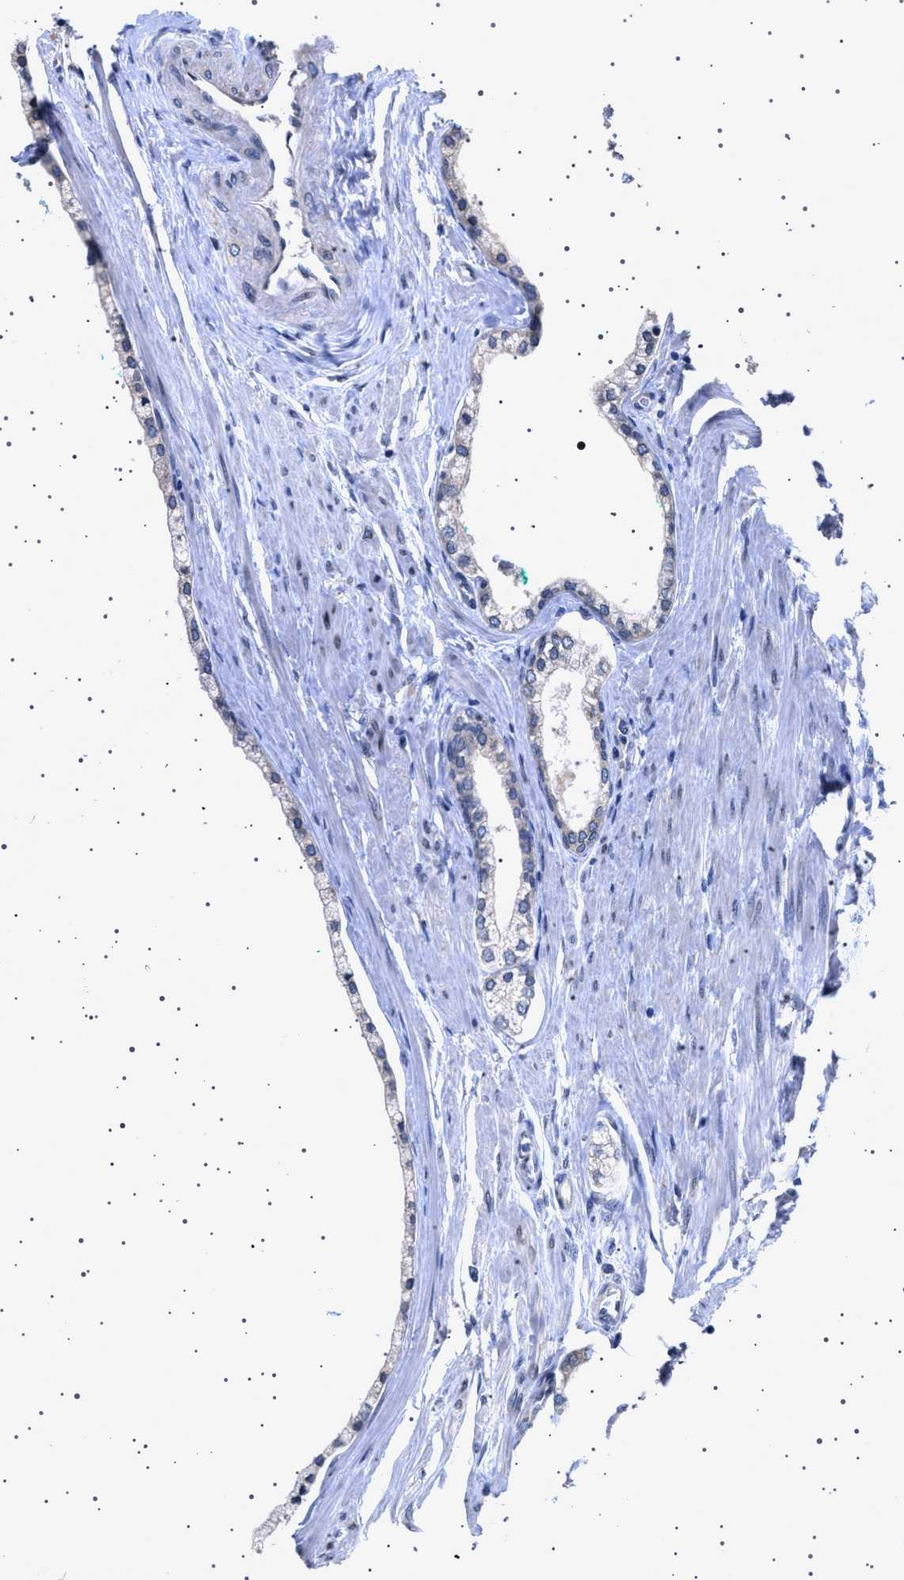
{"staining": {"intensity": "negative", "quantity": "none", "location": "none"}, "tissue": "prostate cancer", "cell_type": "Tumor cells", "image_type": "cancer", "snomed": [{"axis": "morphology", "description": "Adenocarcinoma, Low grade"}, {"axis": "topography", "description": "Prostate"}], "caption": "Immunohistochemistry histopathology image of prostate cancer stained for a protein (brown), which displays no staining in tumor cells.", "gene": "NUP93", "patient": {"sex": "male", "age": 63}}